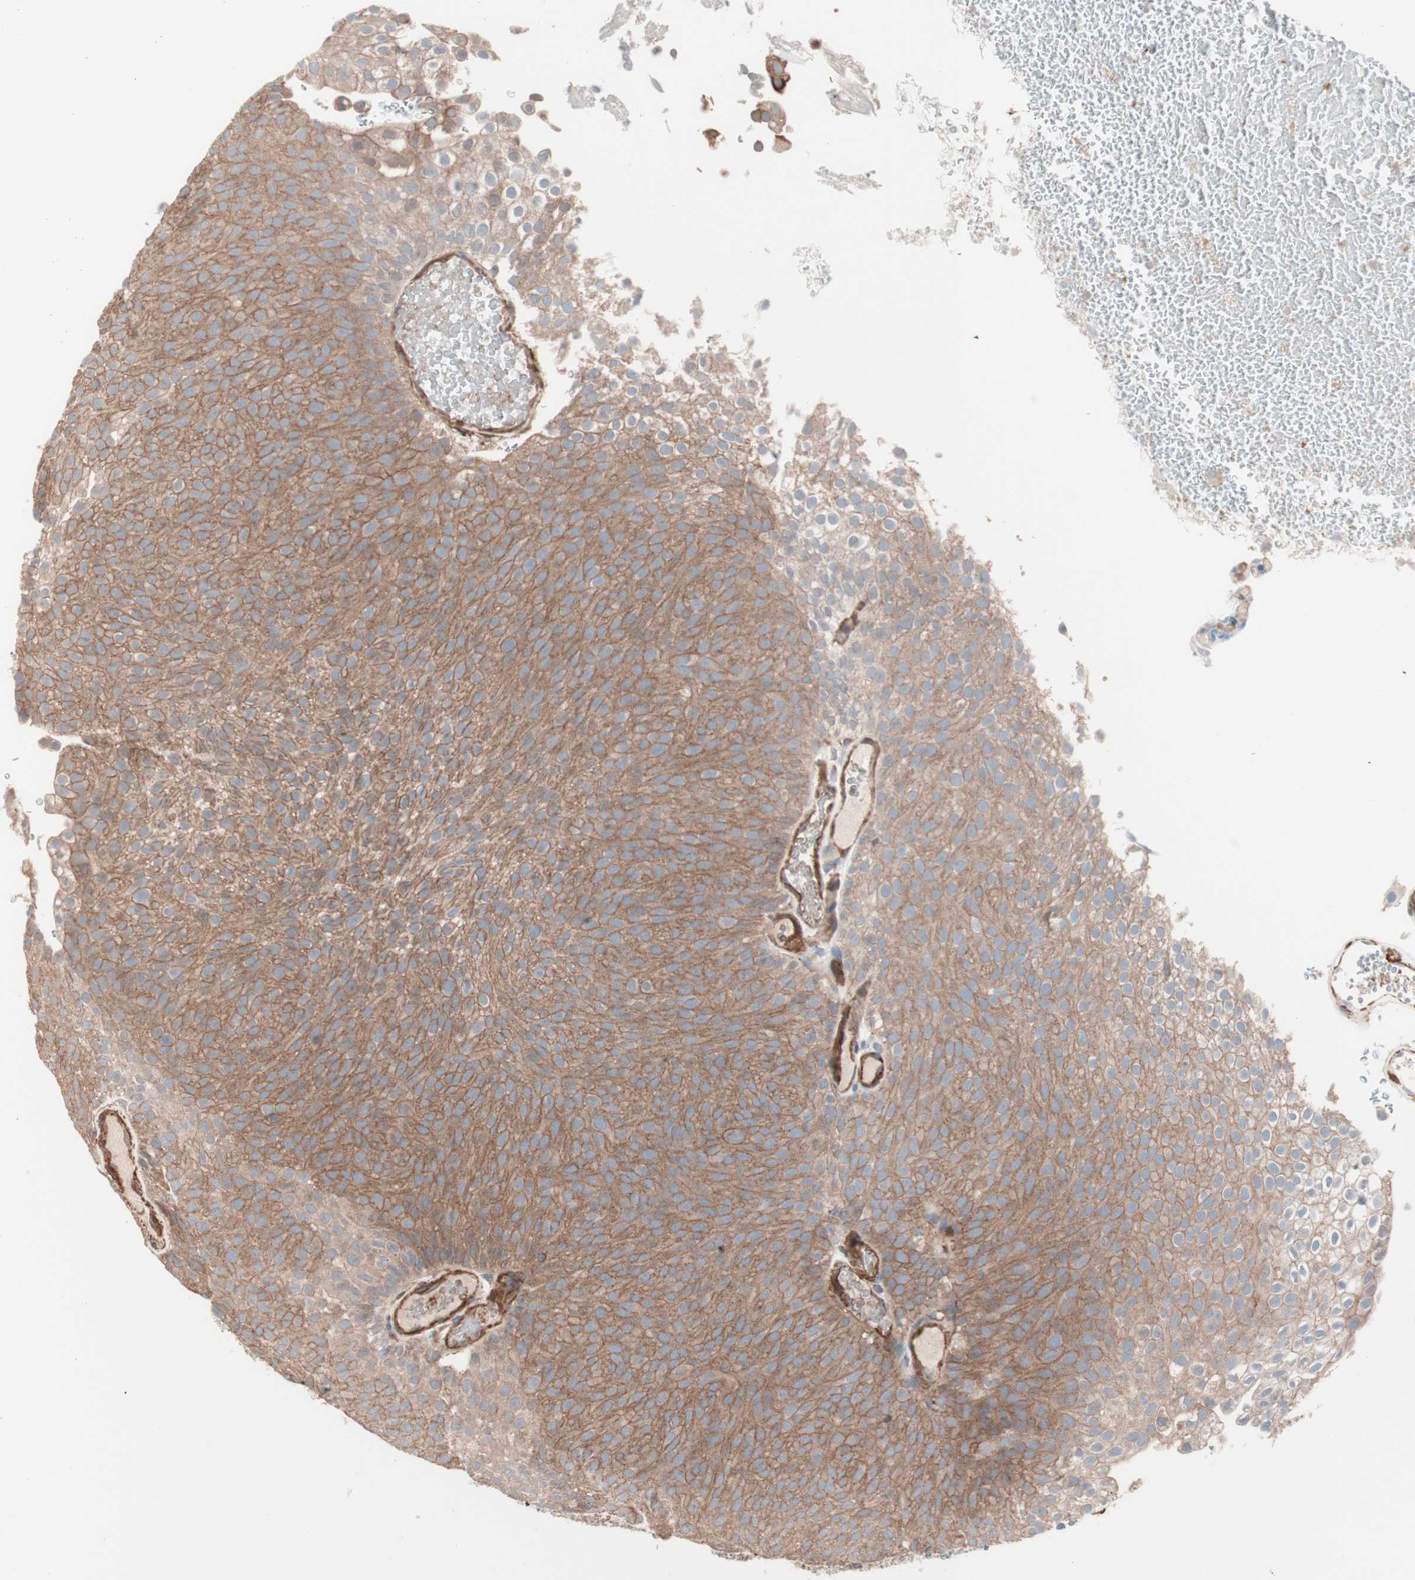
{"staining": {"intensity": "moderate", "quantity": ">75%", "location": "cytoplasmic/membranous"}, "tissue": "urothelial cancer", "cell_type": "Tumor cells", "image_type": "cancer", "snomed": [{"axis": "morphology", "description": "Urothelial carcinoma, Low grade"}, {"axis": "topography", "description": "Urinary bladder"}], "caption": "The micrograph reveals staining of urothelial cancer, revealing moderate cytoplasmic/membranous protein expression (brown color) within tumor cells.", "gene": "ALG5", "patient": {"sex": "male", "age": 78}}